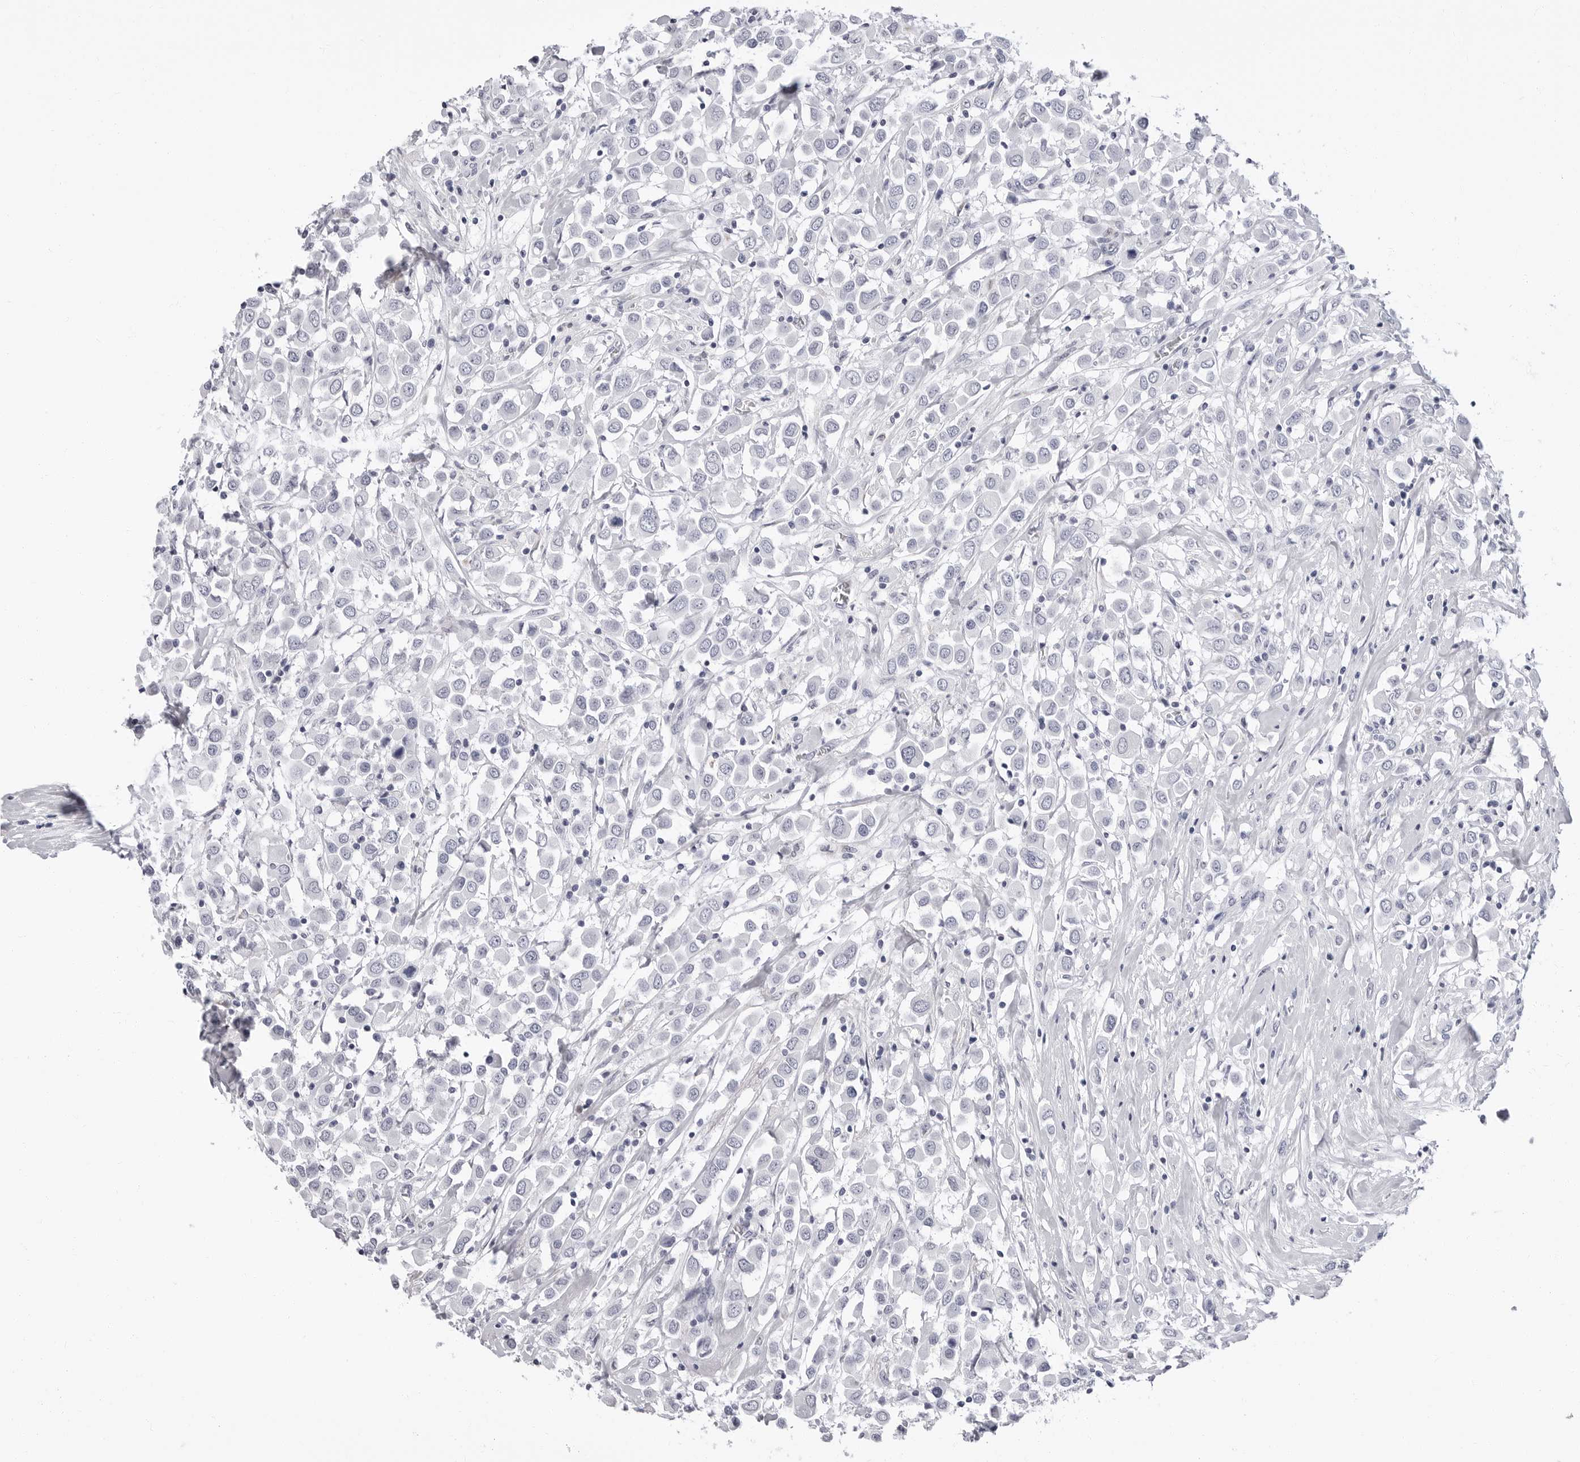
{"staining": {"intensity": "negative", "quantity": "none", "location": "none"}, "tissue": "breast cancer", "cell_type": "Tumor cells", "image_type": "cancer", "snomed": [{"axis": "morphology", "description": "Duct carcinoma"}, {"axis": "topography", "description": "Breast"}], "caption": "This is a histopathology image of IHC staining of intraductal carcinoma (breast), which shows no positivity in tumor cells.", "gene": "ERICH3", "patient": {"sex": "female", "age": 61}}